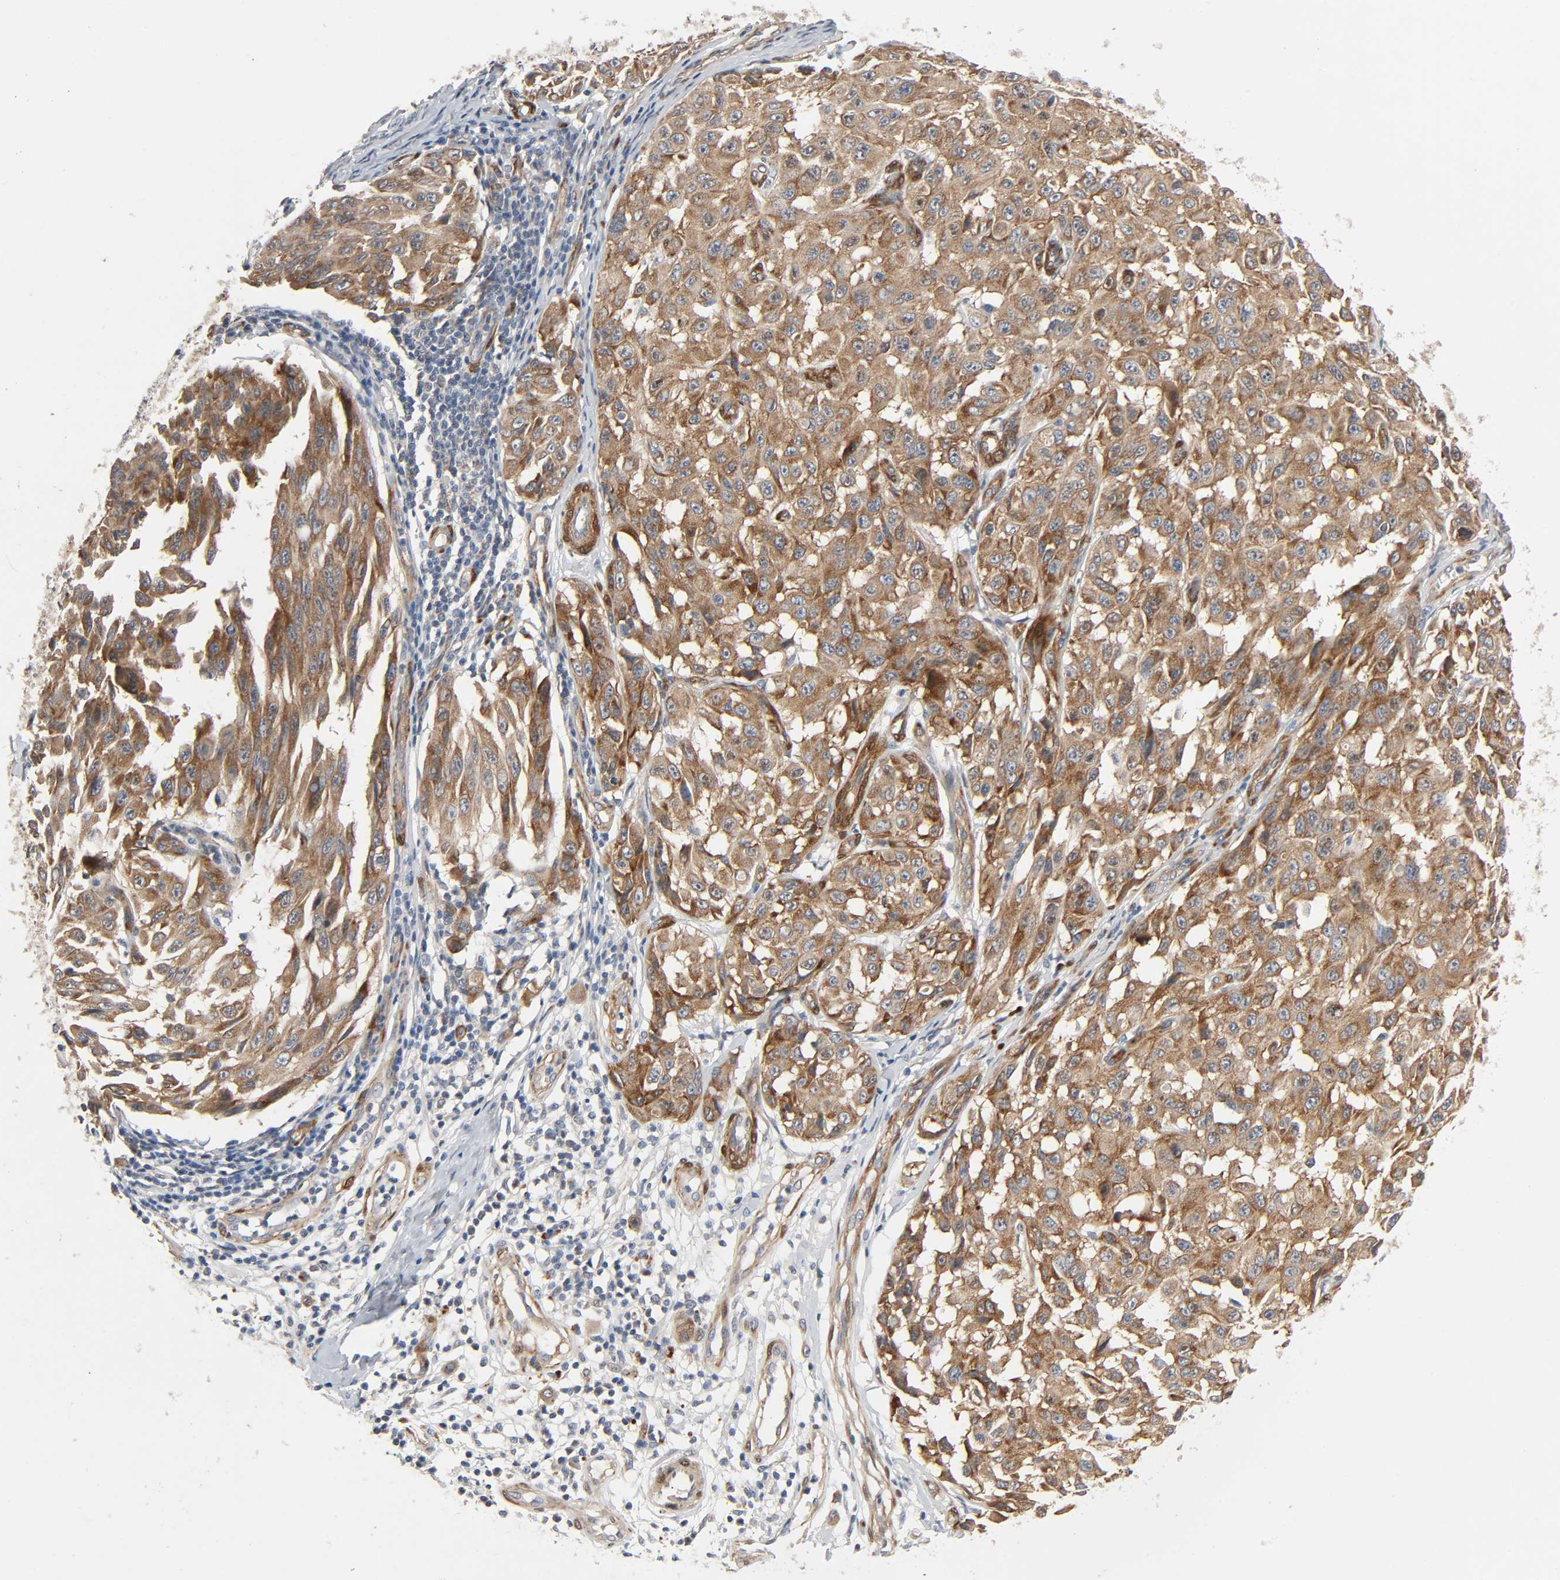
{"staining": {"intensity": "moderate", "quantity": ">75%", "location": "cytoplasmic/membranous"}, "tissue": "melanoma", "cell_type": "Tumor cells", "image_type": "cancer", "snomed": [{"axis": "morphology", "description": "Malignant melanoma, NOS"}, {"axis": "topography", "description": "Skin"}], "caption": "There is medium levels of moderate cytoplasmic/membranous staining in tumor cells of malignant melanoma, as demonstrated by immunohistochemical staining (brown color).", "gene": "PTK2", "patient": {"sex": "male", "age": 30}}